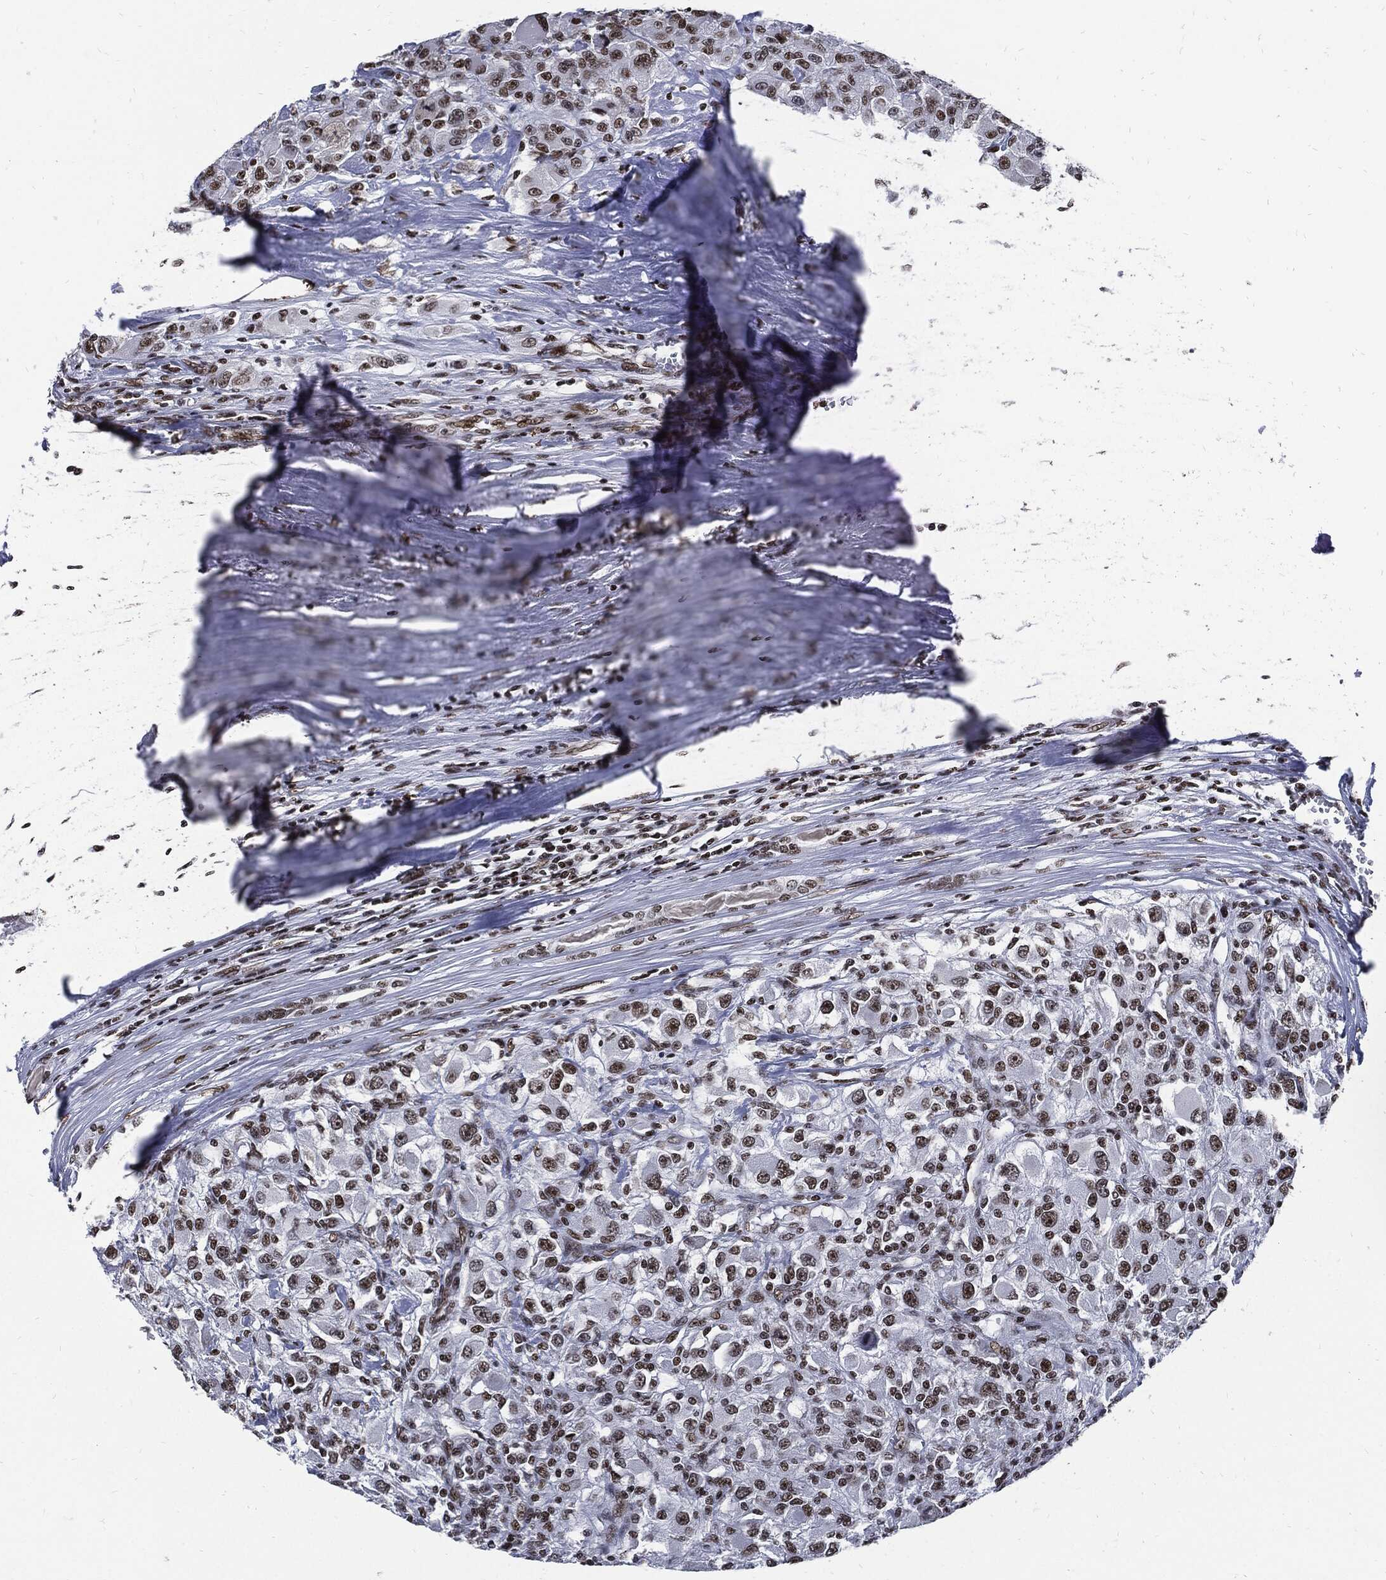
{"staining": {"intensity": "moderate", "quantity": "<25%", "location": "nuclear"}, "tissue": "renal cancer", "cell_type": "Tumor cells", "image_type": "cancer", "snomed": [{"axis": "morphology", "description": "Adenocarcinoma, NOS"}, {"axis": "topography", "description": "Kidney"}], "caption": "Renal cancer (adenocarcinoma) stained with DAB (3,3'-diaminobenzidine) IHC demonstrates low levels of moderate nuclear expression in about <25% of tumor cells.", "gene": "TERF2", "patient": {"sex": "female", "age": 67}}